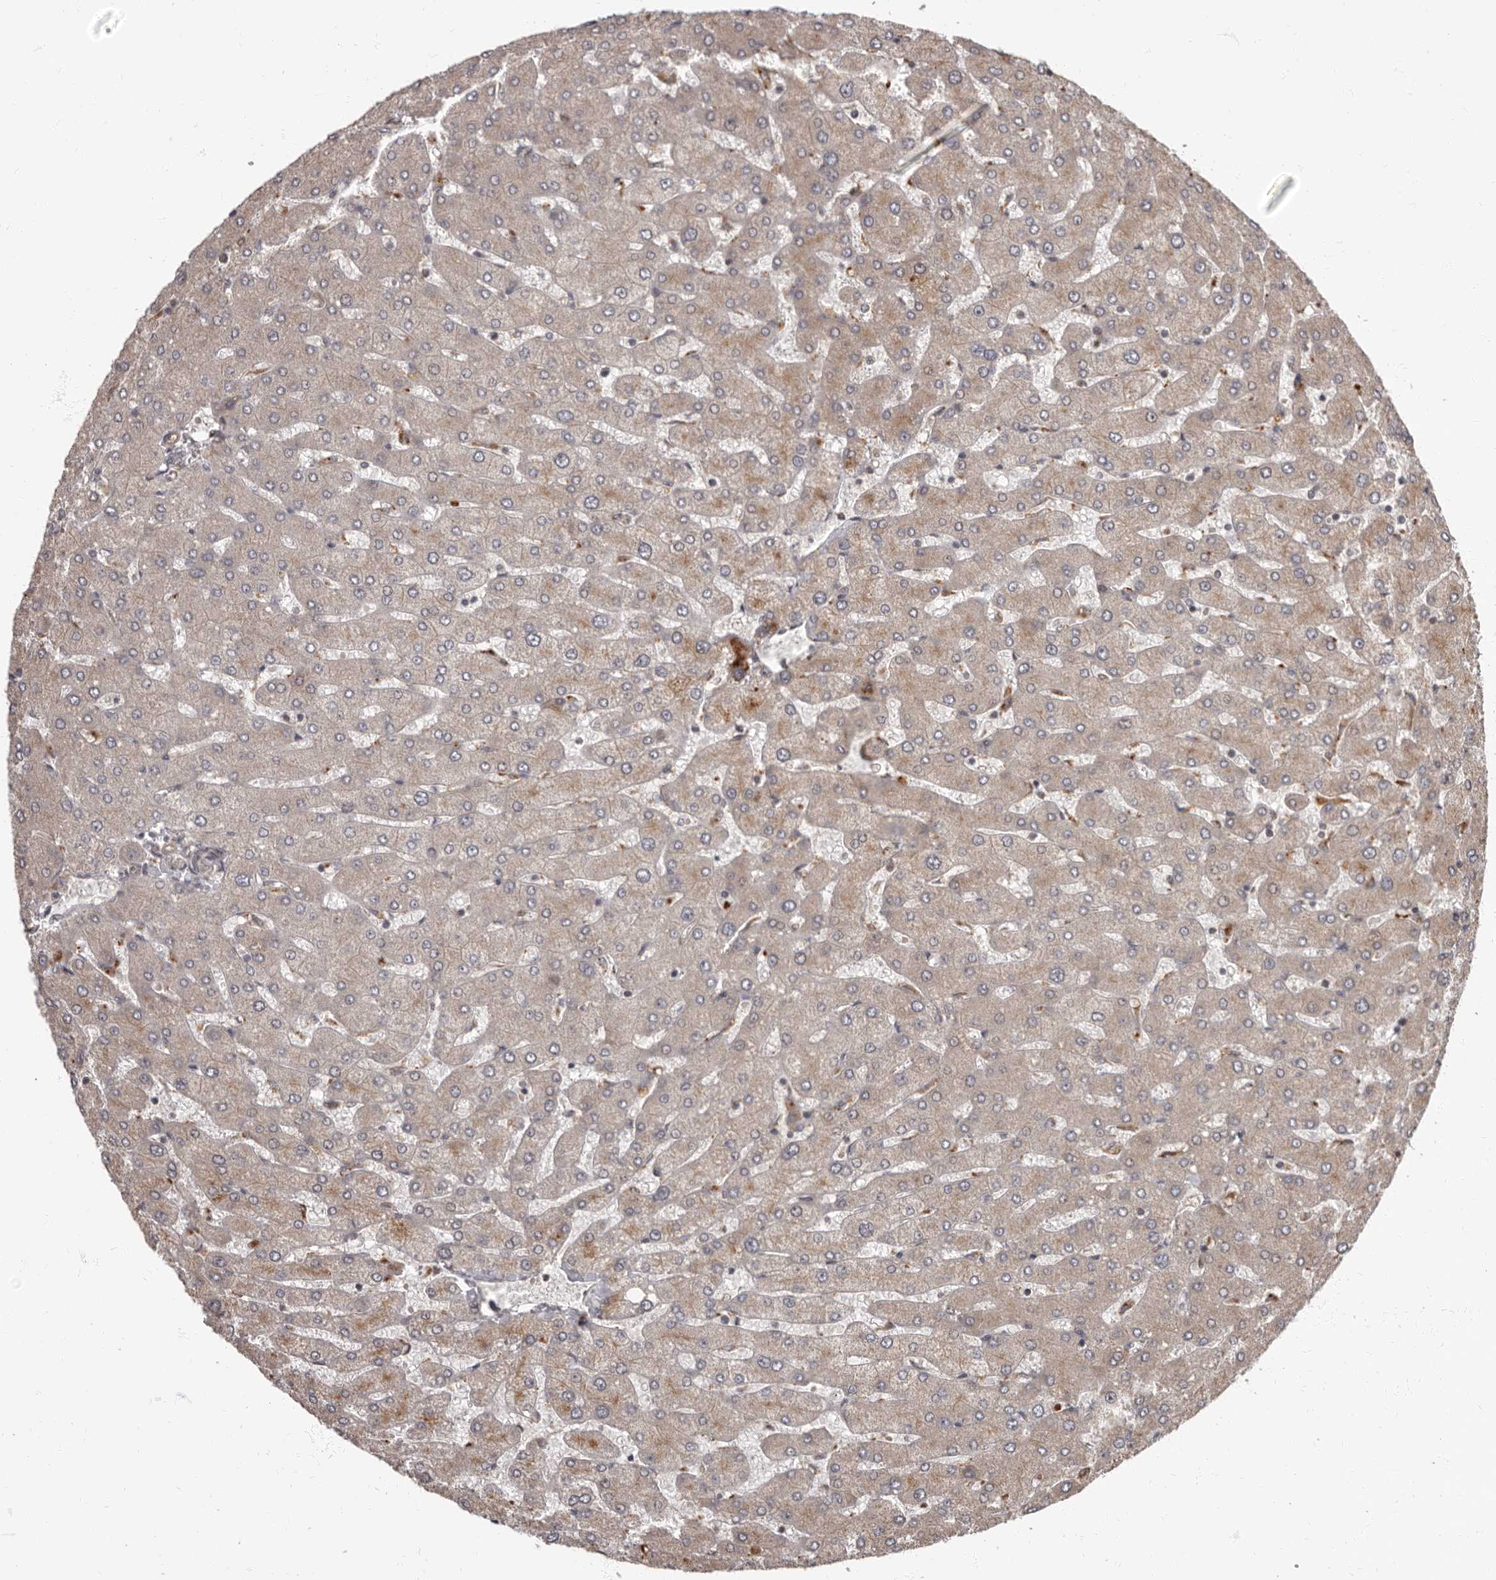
{"staining": {"intensity": "negative", "quantity": "none", "location": "none"}, "tissue": "liver", "cell_type": "Cholangiocytes", "image_type": "normal", "snomed": [{"axis": "morphology", "description": "Normal tissue, NOS"}, {"axis": "topography", "description": "Liver"}], "caption": "This is an immunohistochemistry (IHC) image of benign human liver. There is no positivity in cholangiocytes.", "gene": "ADCY2", "patient": {"sex": "male", "age": 55}}